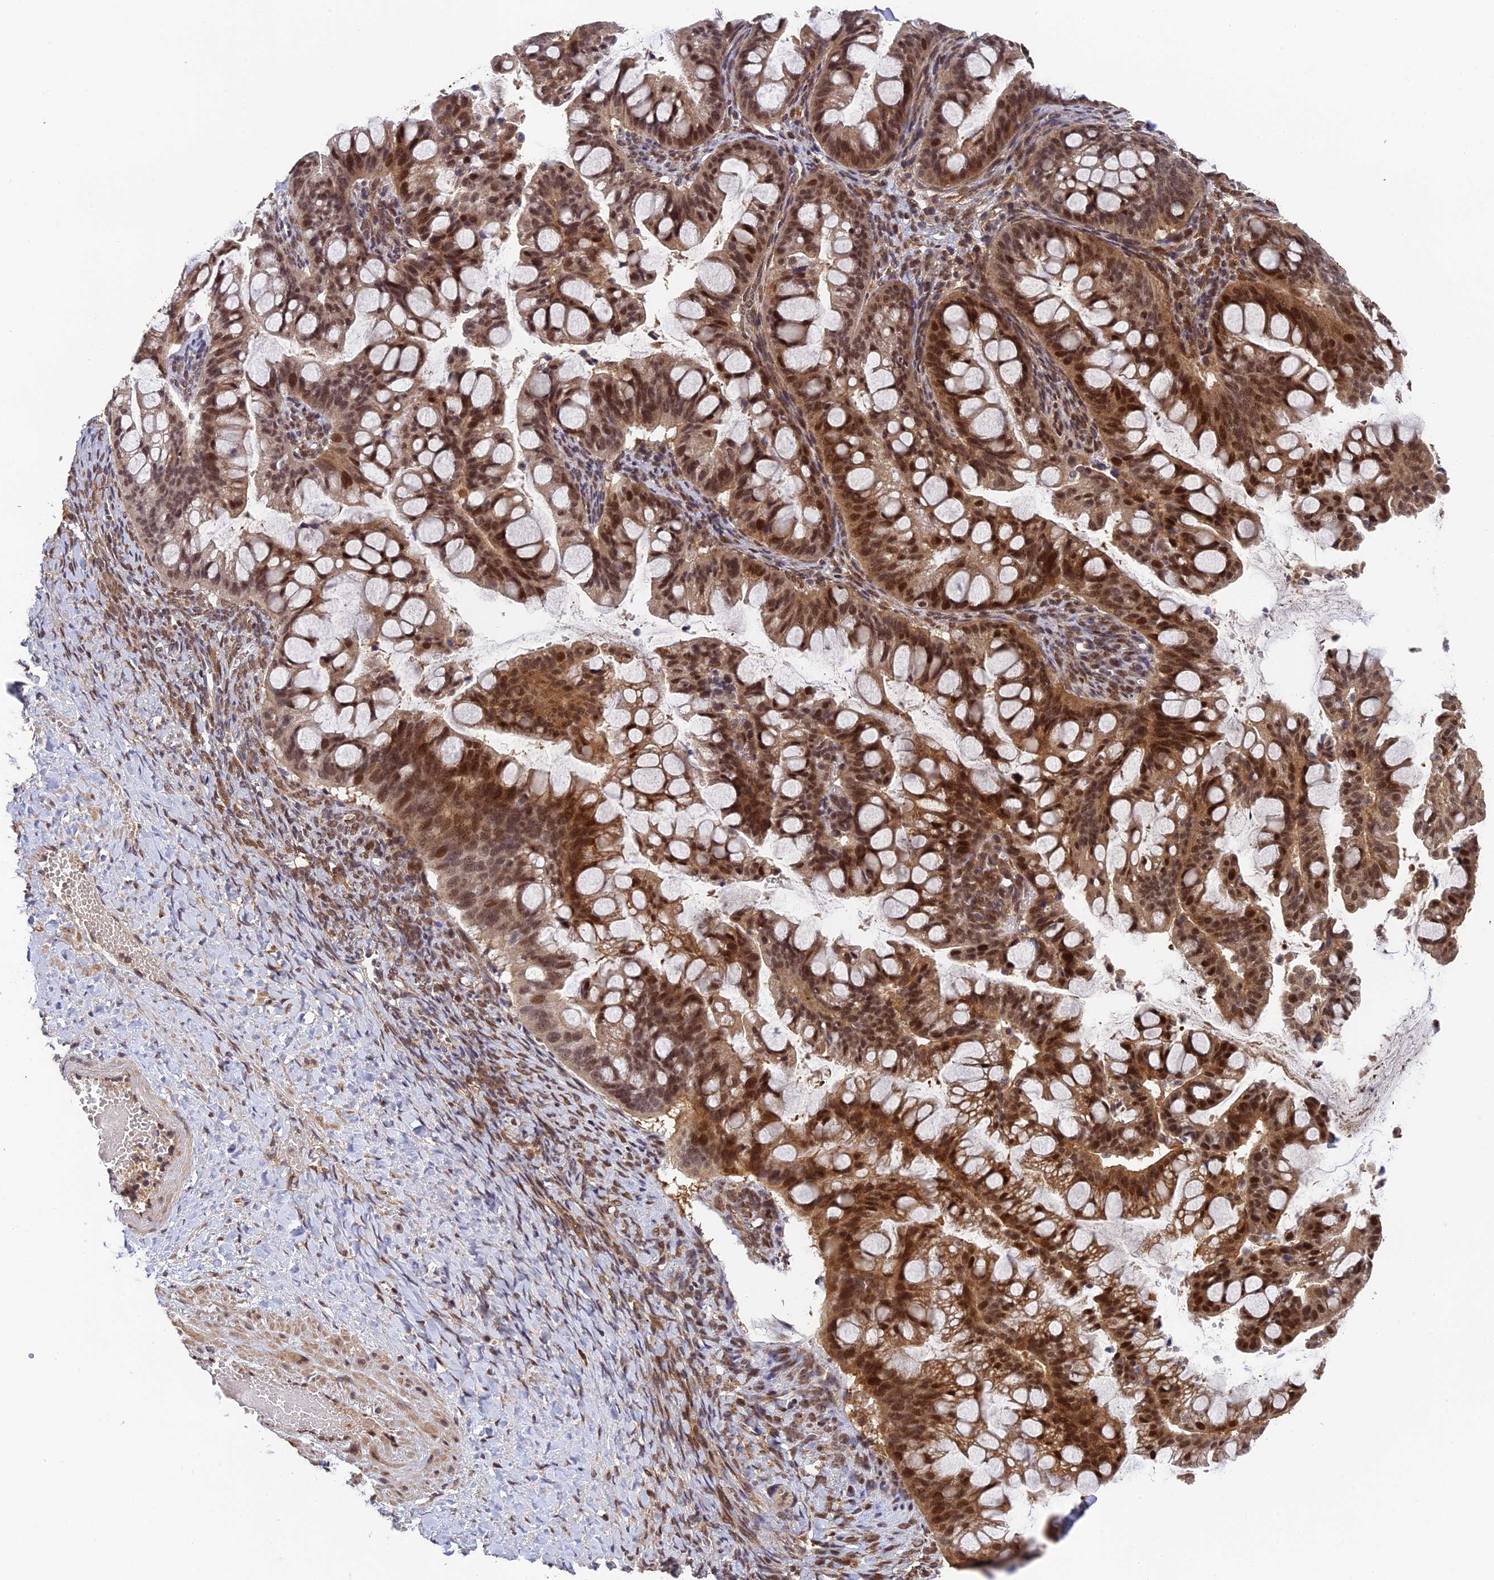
{"staining": {"intensity": "moderate", "quantity": ">75%", "location": "cytoplasmic/membranous,nuclear"}, "tissue": "ovarian cancer", "cell_type": "Tumor cells", "image_type": "cancer", "snomed": [{"axis": "morphology", "description": "Cystadenocarcinoma, mucinous, NOS"}, {"axis": "topography", "description": "Ovary"}], "caption": "Ovarian cancer stained for a protein shows moderate cytoplasmic/membranous and nuclear positivity in tumor cells.", "gene": "OSBPL1A", "patient": {"sex": "female", "age": 73}}